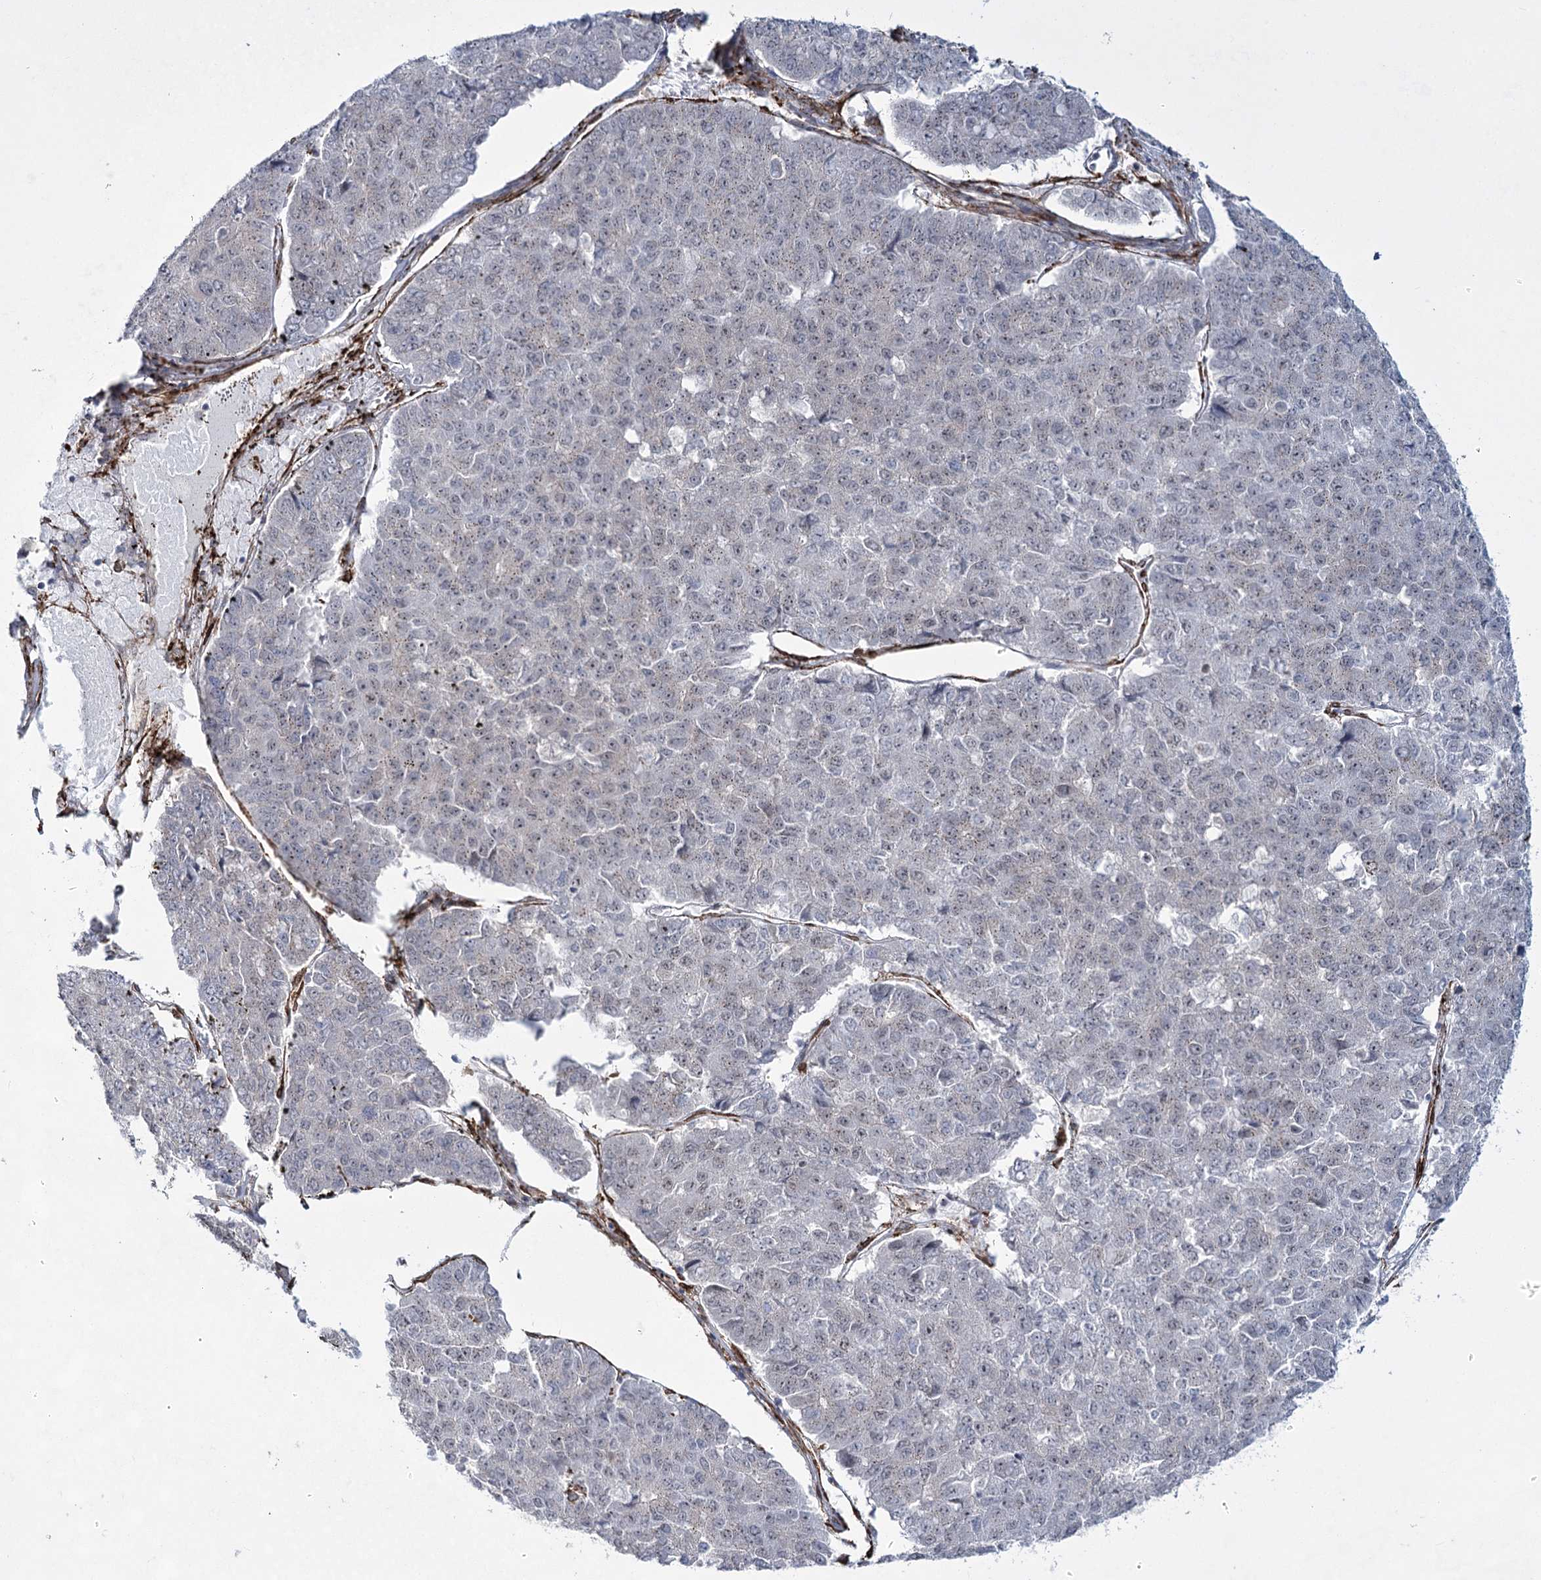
{"staining": {"intensity": "negative", "quantity": "none", "location": "none"}, "tissue": "pancreatic cancer", "cell_type": "Tumor cells", "image_type": "cancer", "snomed": [{"axis": "morphology", "description": "Adenocarcinoma, NOS"}, {"axis": "topography", "description": "Pancreas"}], "caption": "Adenocarcinoma (pancreatic) stained for a protein using immunohistochemistry (IHC) reveals no expression tumor cells.", "gene": "CWF19L1", "patient": {"sex": "male", "age": 50}}